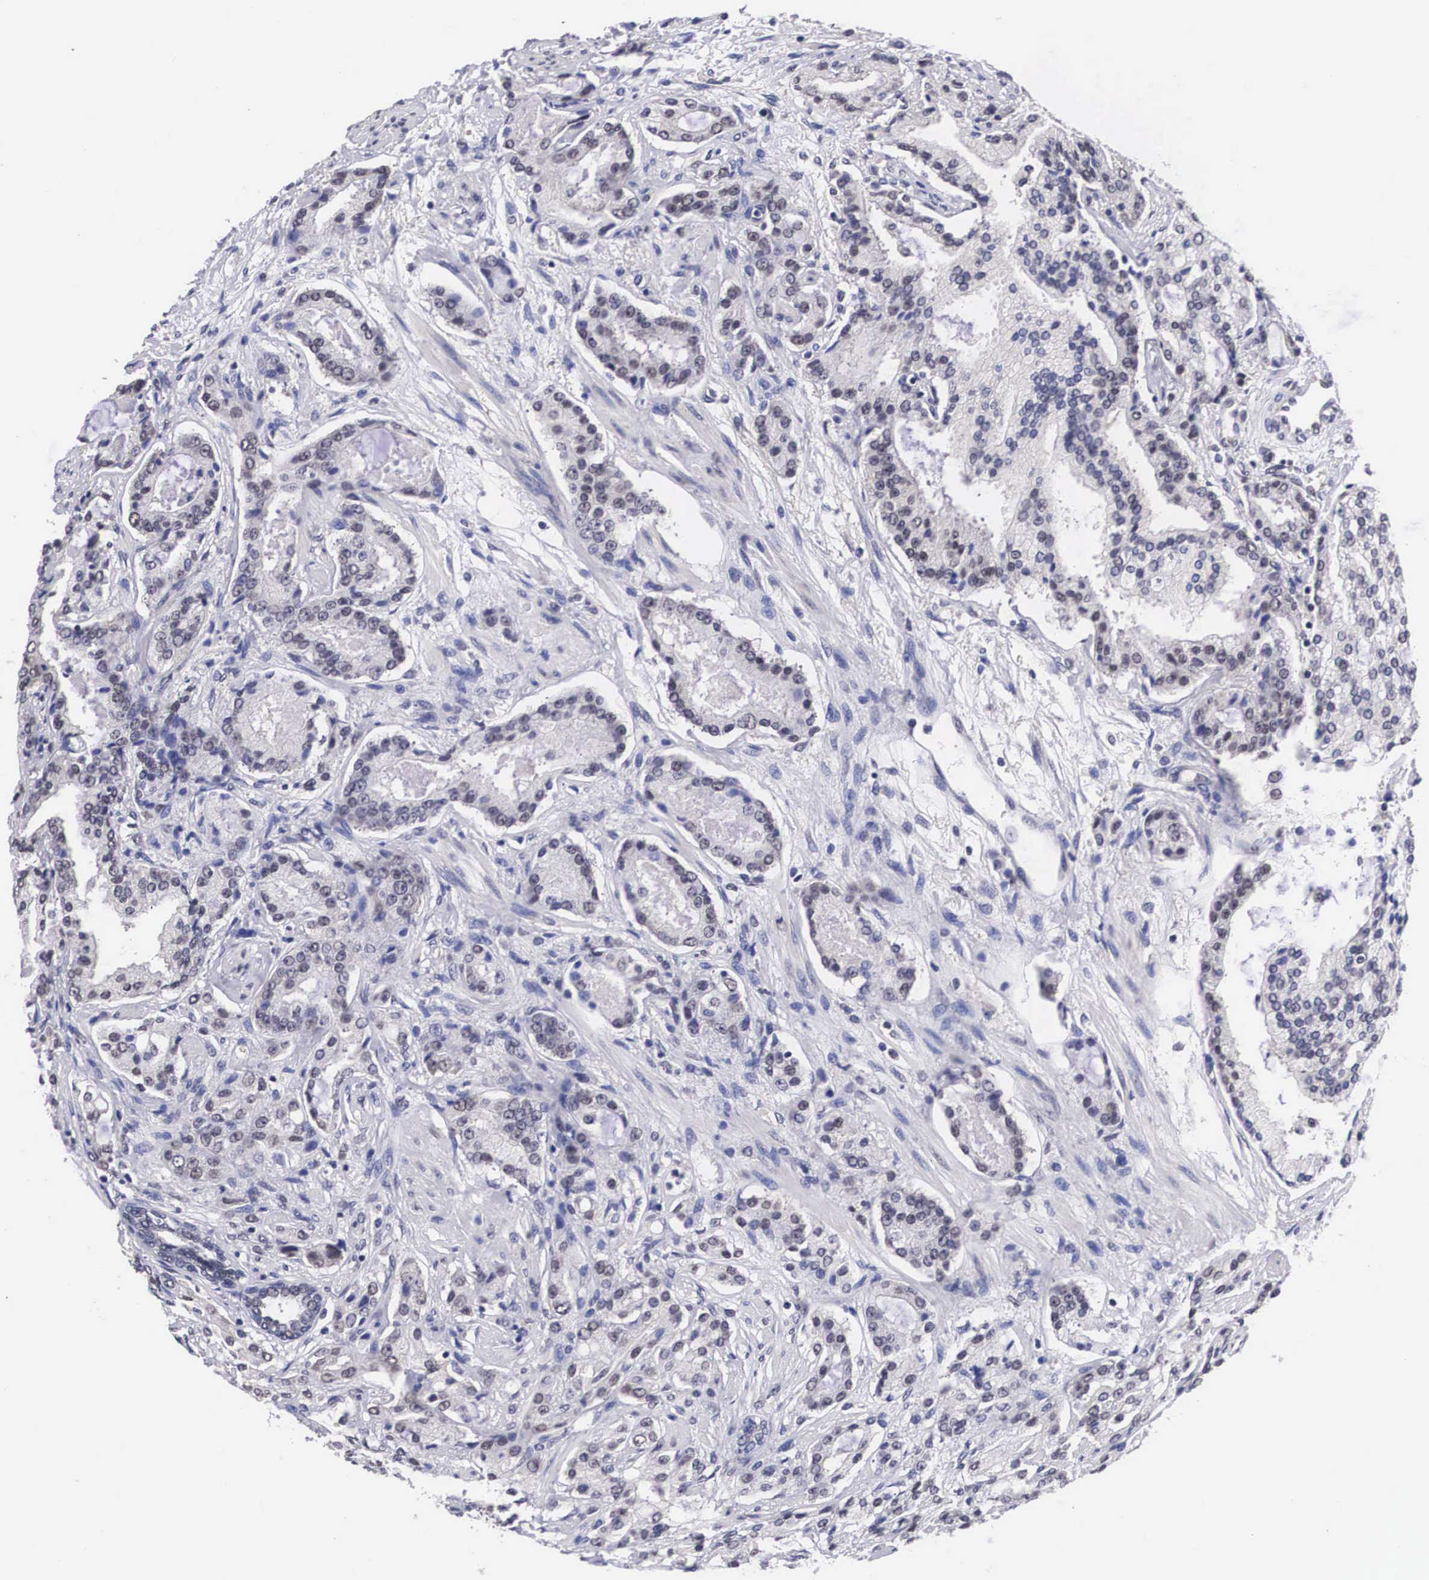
{"staining": {"intensity": "weak", "quantity": "<25%", "location": "cytoplasmic/membranous"}, "tissue": "prostate cancer", "cell_type": "Tumor cells", "image_type": "cancer", "snomed": [{"axis": "morphology", "description": "Adenocarcinoma, Medium grade"}, {"axis": "topography", "description": "Prostate"}], "caption": "Immunohistochemical staining of human prostate cancer (medium-grade adenocarcinoma) demonstrates no significant staining in tumor cells.", "gene": "OTX2", "patient": {"sex": "male", "age": 72}}